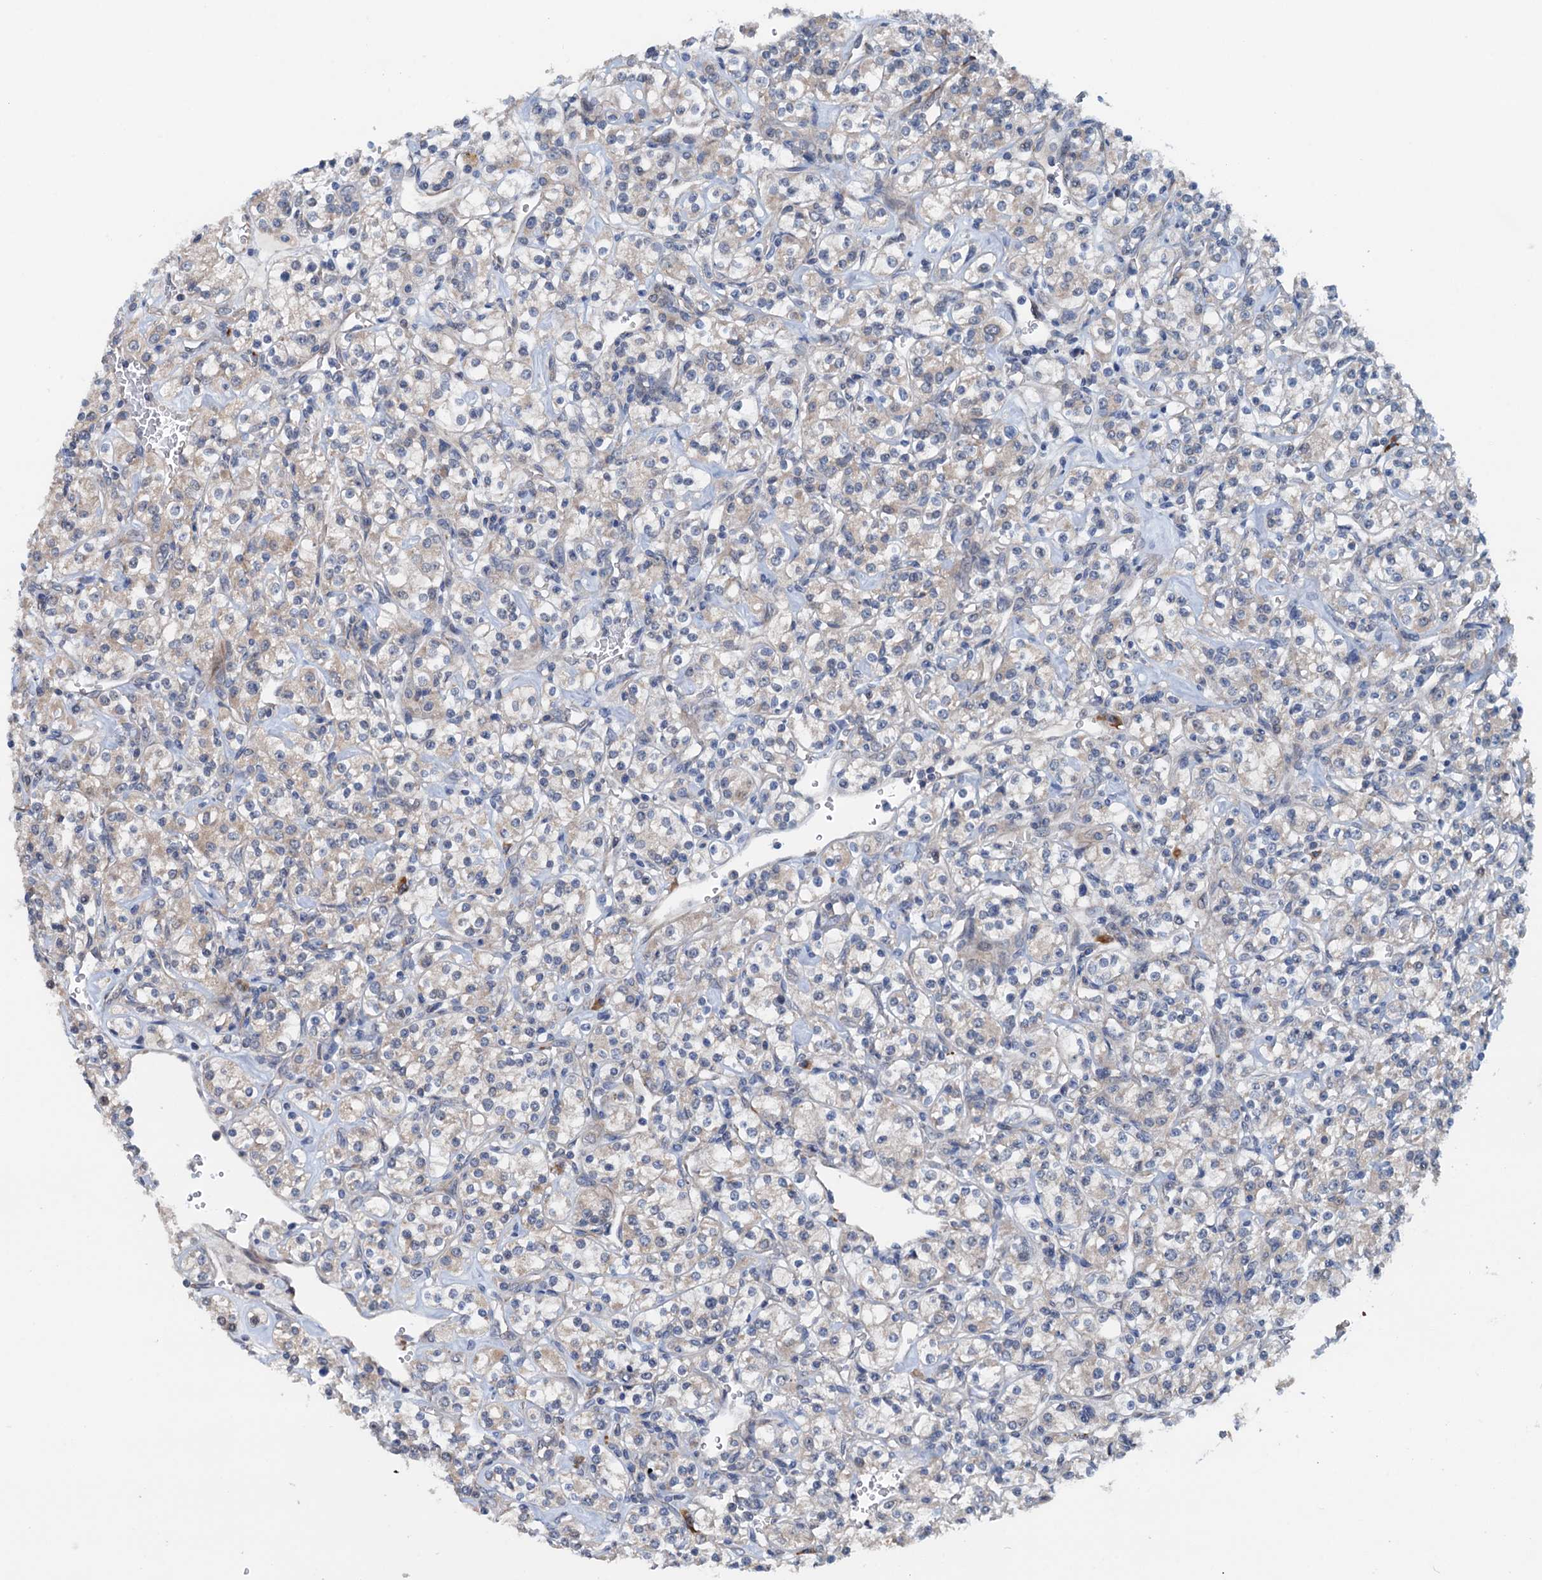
{"staining": {"intensity": "weak", "quantity": "25%-75%", "location": "cytoplasmic/membranous"}, "tissue": "renal cancer", "cell_type": "Tumor cells", "image_type": "cancer", "snomed": [{"axis": "morphology", "description": "Adenocarcinoma, NOS"}, {"axis": "topography", "description": "Kidney"}], "caption": "Immunohistochemistry (IHC) of renal adenocarcinoma demonstrates low levels of weak cytoplasmic/membranous positivity in about 25%-75% of tumor cells.", "gene": "ELAC1", "patient": {"sex": "male", "age": 77}}